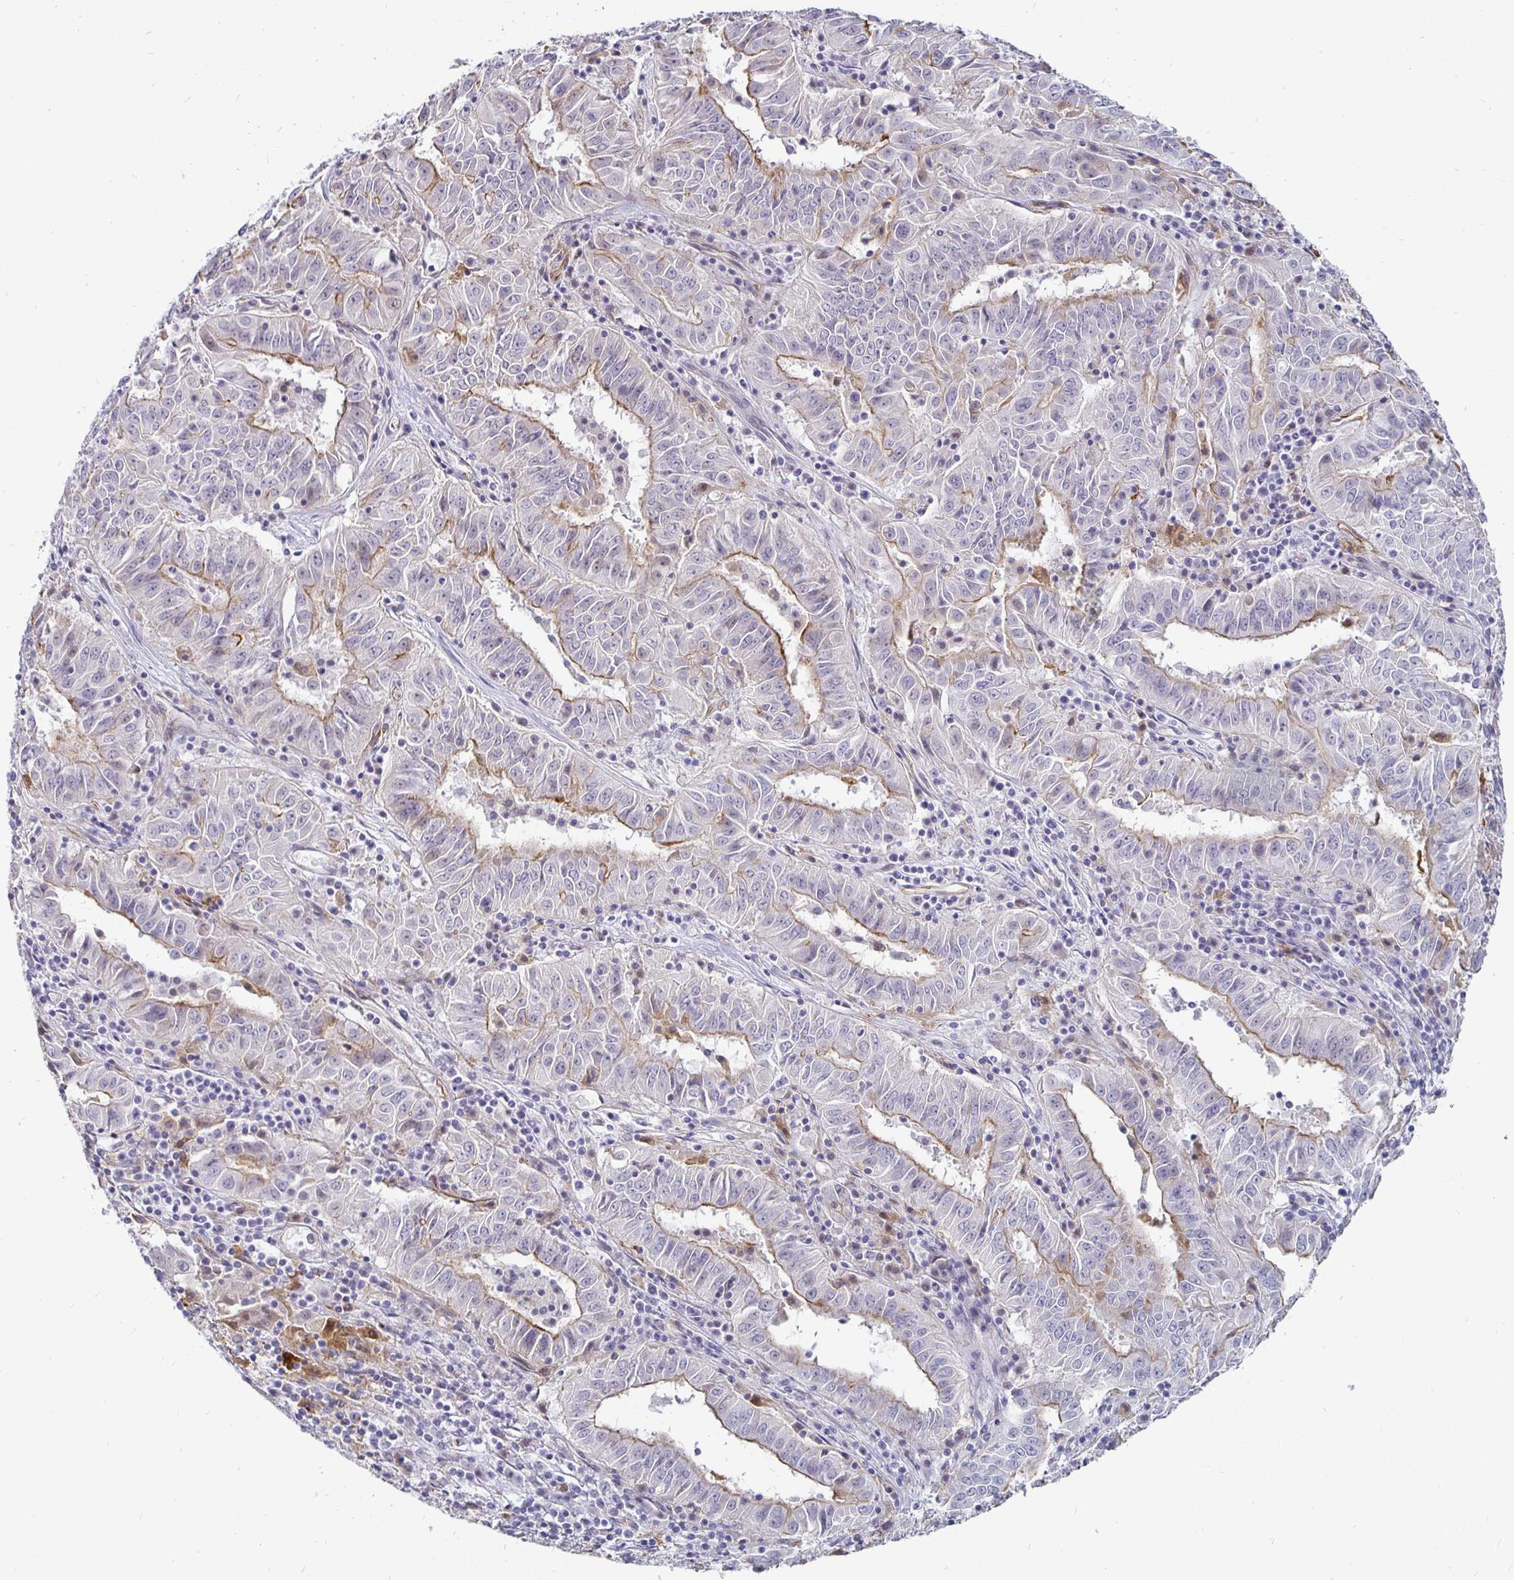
{"staining": {"intensity": "moderate", "quantity": "25%-75%", "location": "cytoplasmic/membranous"}, "tissue": "pancreatic cancer", "cell_type": "Tumor cells", "image_type": "cancer", "snomed": [{"axis": "morphology", "description": "Adenocarcinoma, NOS"}, {"axis": "topography", "description": "Pancreas"}], "caption": "IHC (DAB) staining of human pancreatic cancer shows moderate cytoplasmic/membranous protein expression in approximately 25%-75% of tumor cells. The staining was performed using DAB to visualize the protein expression in brown, while the nuclei were stained in blue with hematoxylin (Magnification: 20x).", "gene": "CCDC85A", "patient": {"sex": "male", "age": 63}}